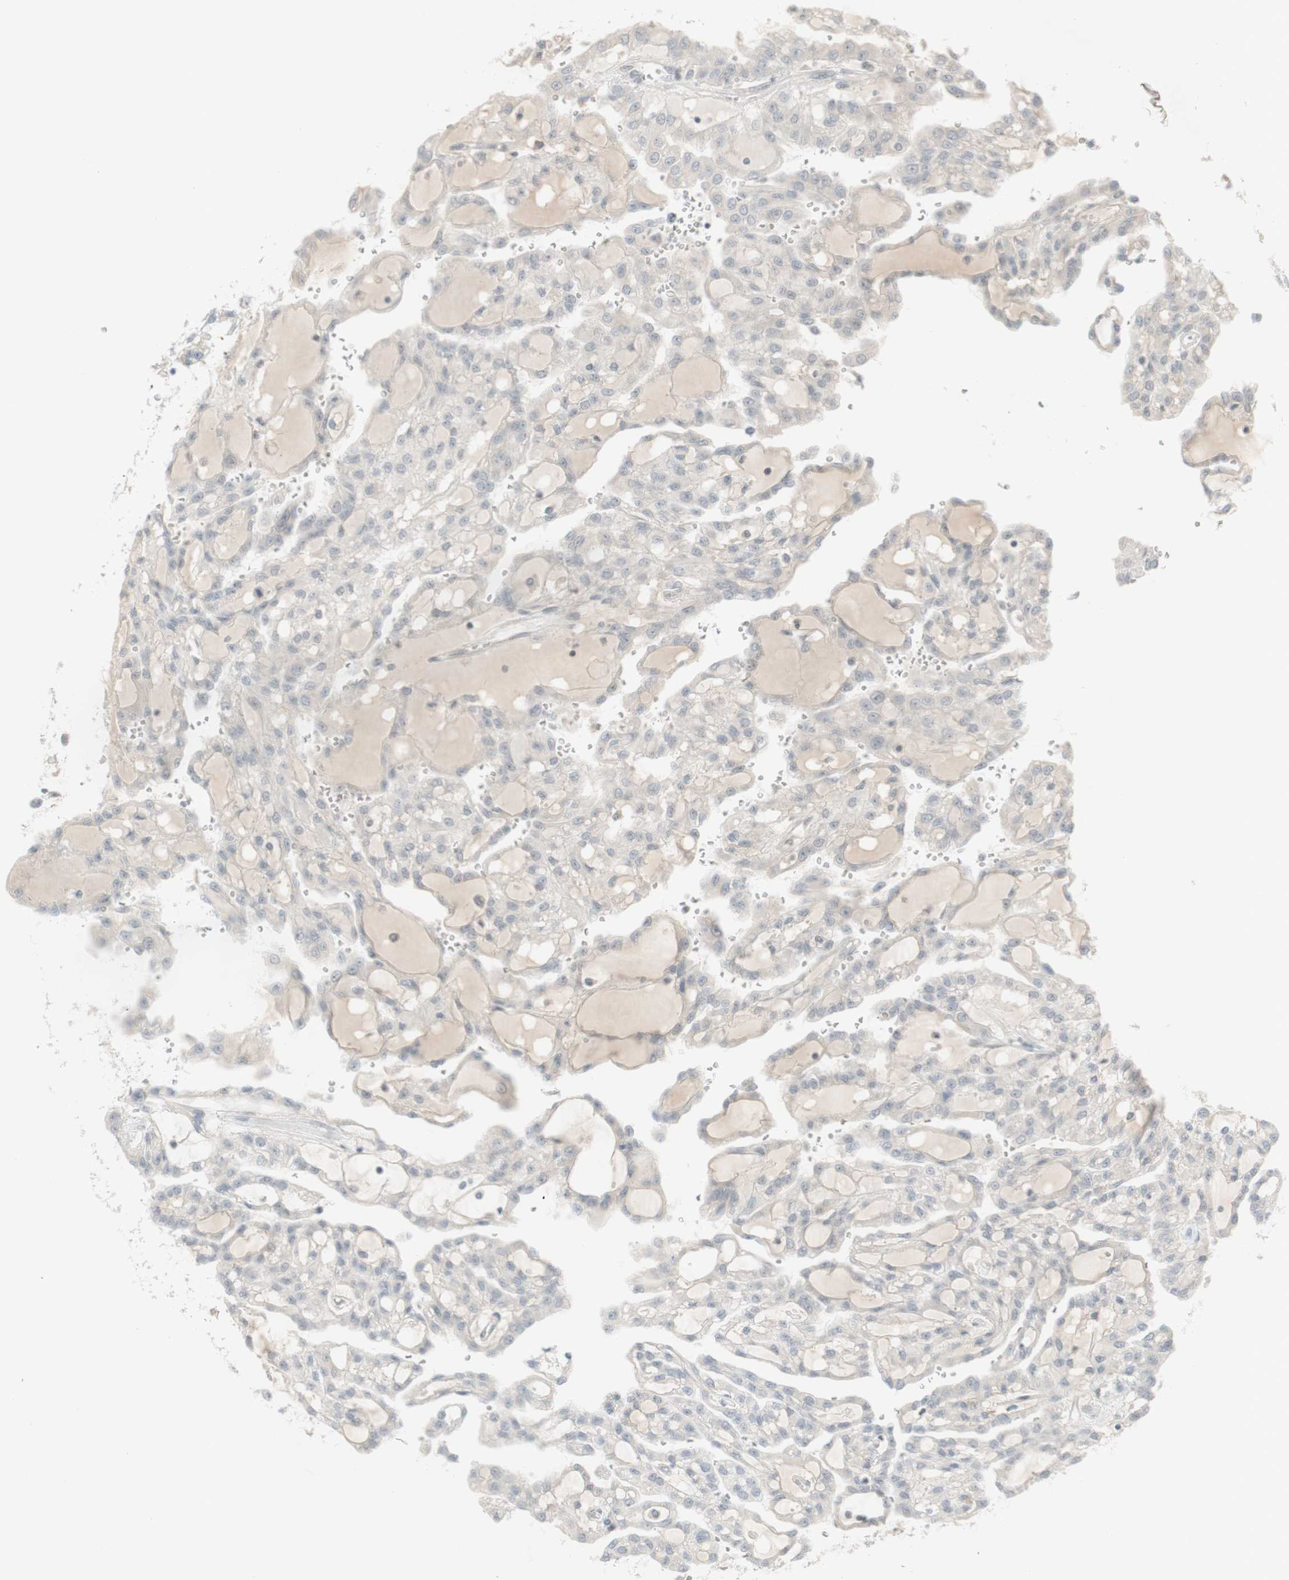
{"staining": {"intensity": "negative", "quantity": "none", "location": "none"}, "tissue": "renal cancer", "cell_type": "Tumor cells", "image_type": "cancer", "snomed": [{"axis": "morphology", "description": "Adenocarcinoma, NOS"}, {"axis": "topography", "description": "Kidney"}], "caption": "Immunohistochemical staining of renal adenocarcinoma demonstrates no significant expression in tumor cells. The staining is performed using DAB brown chromogen with nuclei counter-stained in using hematoxylin.", "gene": "PLCD4", "patient": {"sex": "male", "age": 63}}